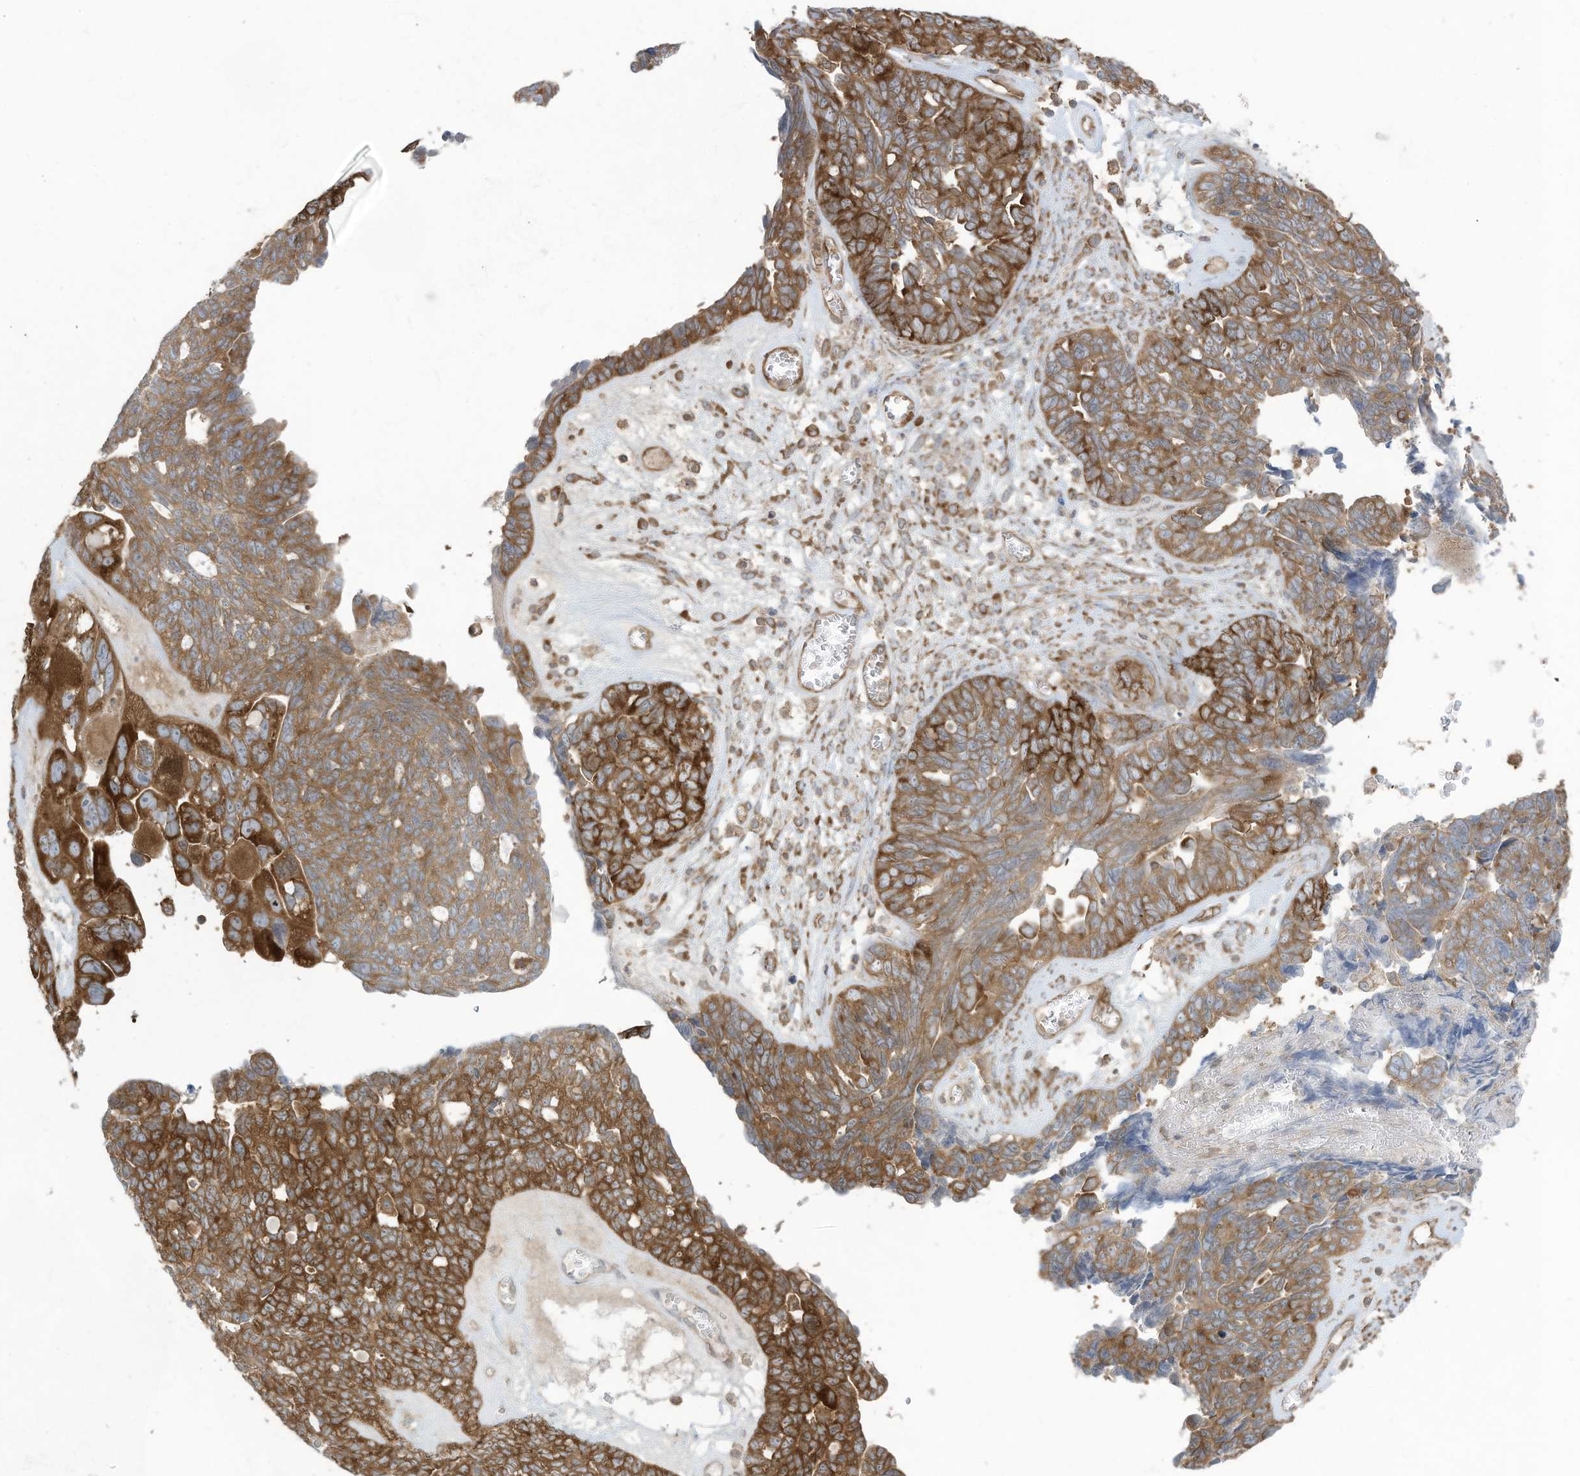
{"staining": {"intensity": "strong", "quantity": "25%-75%", "location": "cytoplasmic/membranous"}, "tissue": "ovarian cancer", "cell_type": "Tumor cells", "image_type": "cancer", "snomed": [{"axis": "morphology", "description": "Cystadenocarcinoma, serous, NOS"}, {"axis": "topography", "description": "Ovary"}], "caption": "Protein staining of serous cystadenocarcinoma (ovarian) tissue displays strong cytoplasmic/membranous staining in approximately 25%-75% of tumor cells.", "gene": "OLA1", "patient": {"sex": "female", "age": 79}}